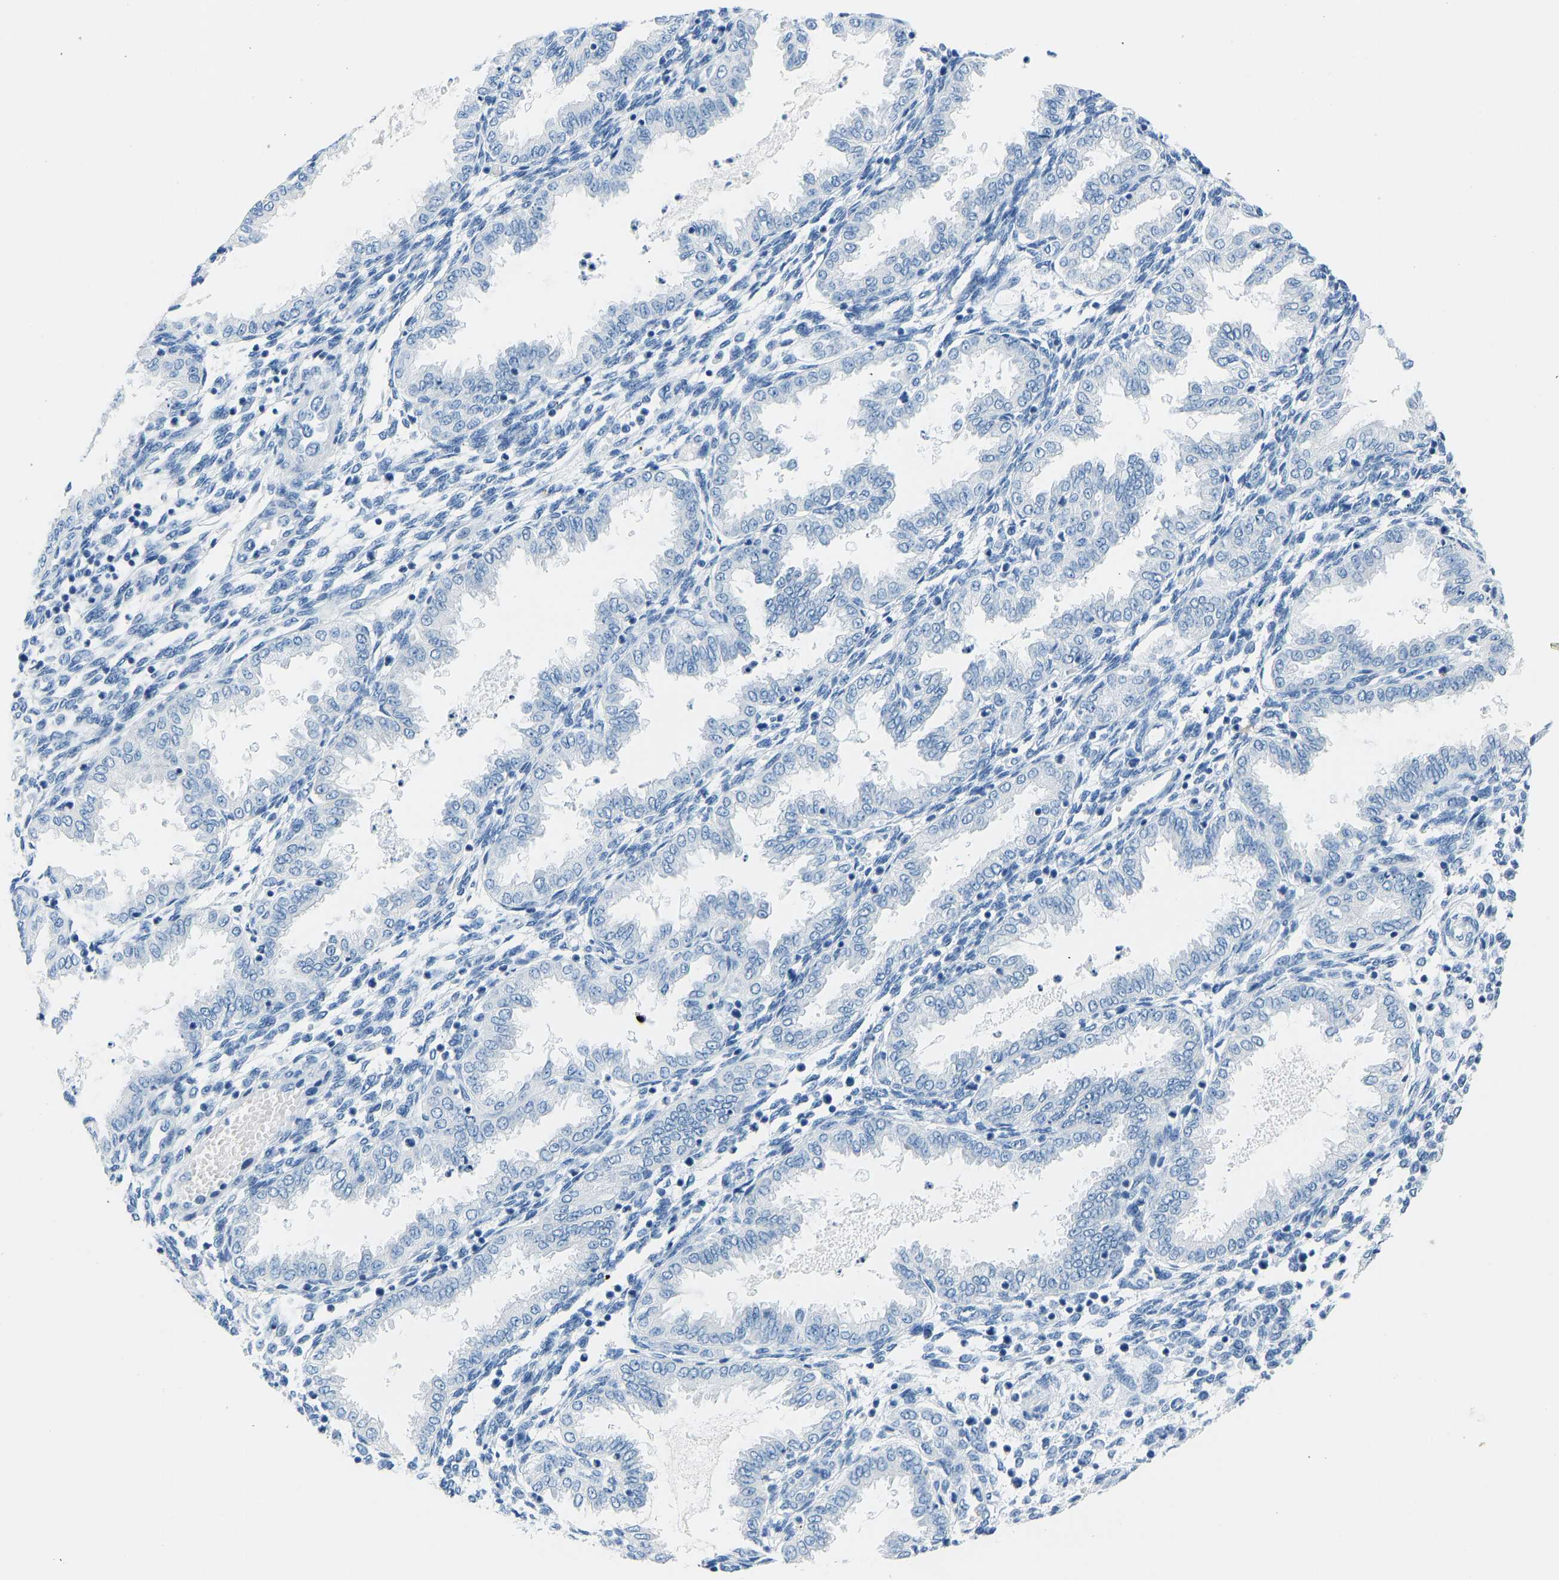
{"staining": {"intensity": "negative", "quantity": "none", "location": "none"}, "tissue": "endometrium", "cell_type": "Cells in endometrial stroma", "image_type": "normal", "snomed": [{"axis": "morphology", "description": "Normal tissue, NOS"}, {"axis": "topography", "description": "Endometrium"}], "caption": "Endometrium stained for a protein using immunohistochemistry exhibits no staining cells in endometrial stroma.", "gene": "SERPINB3", "patient": {"sex": "female", "age": 33}}